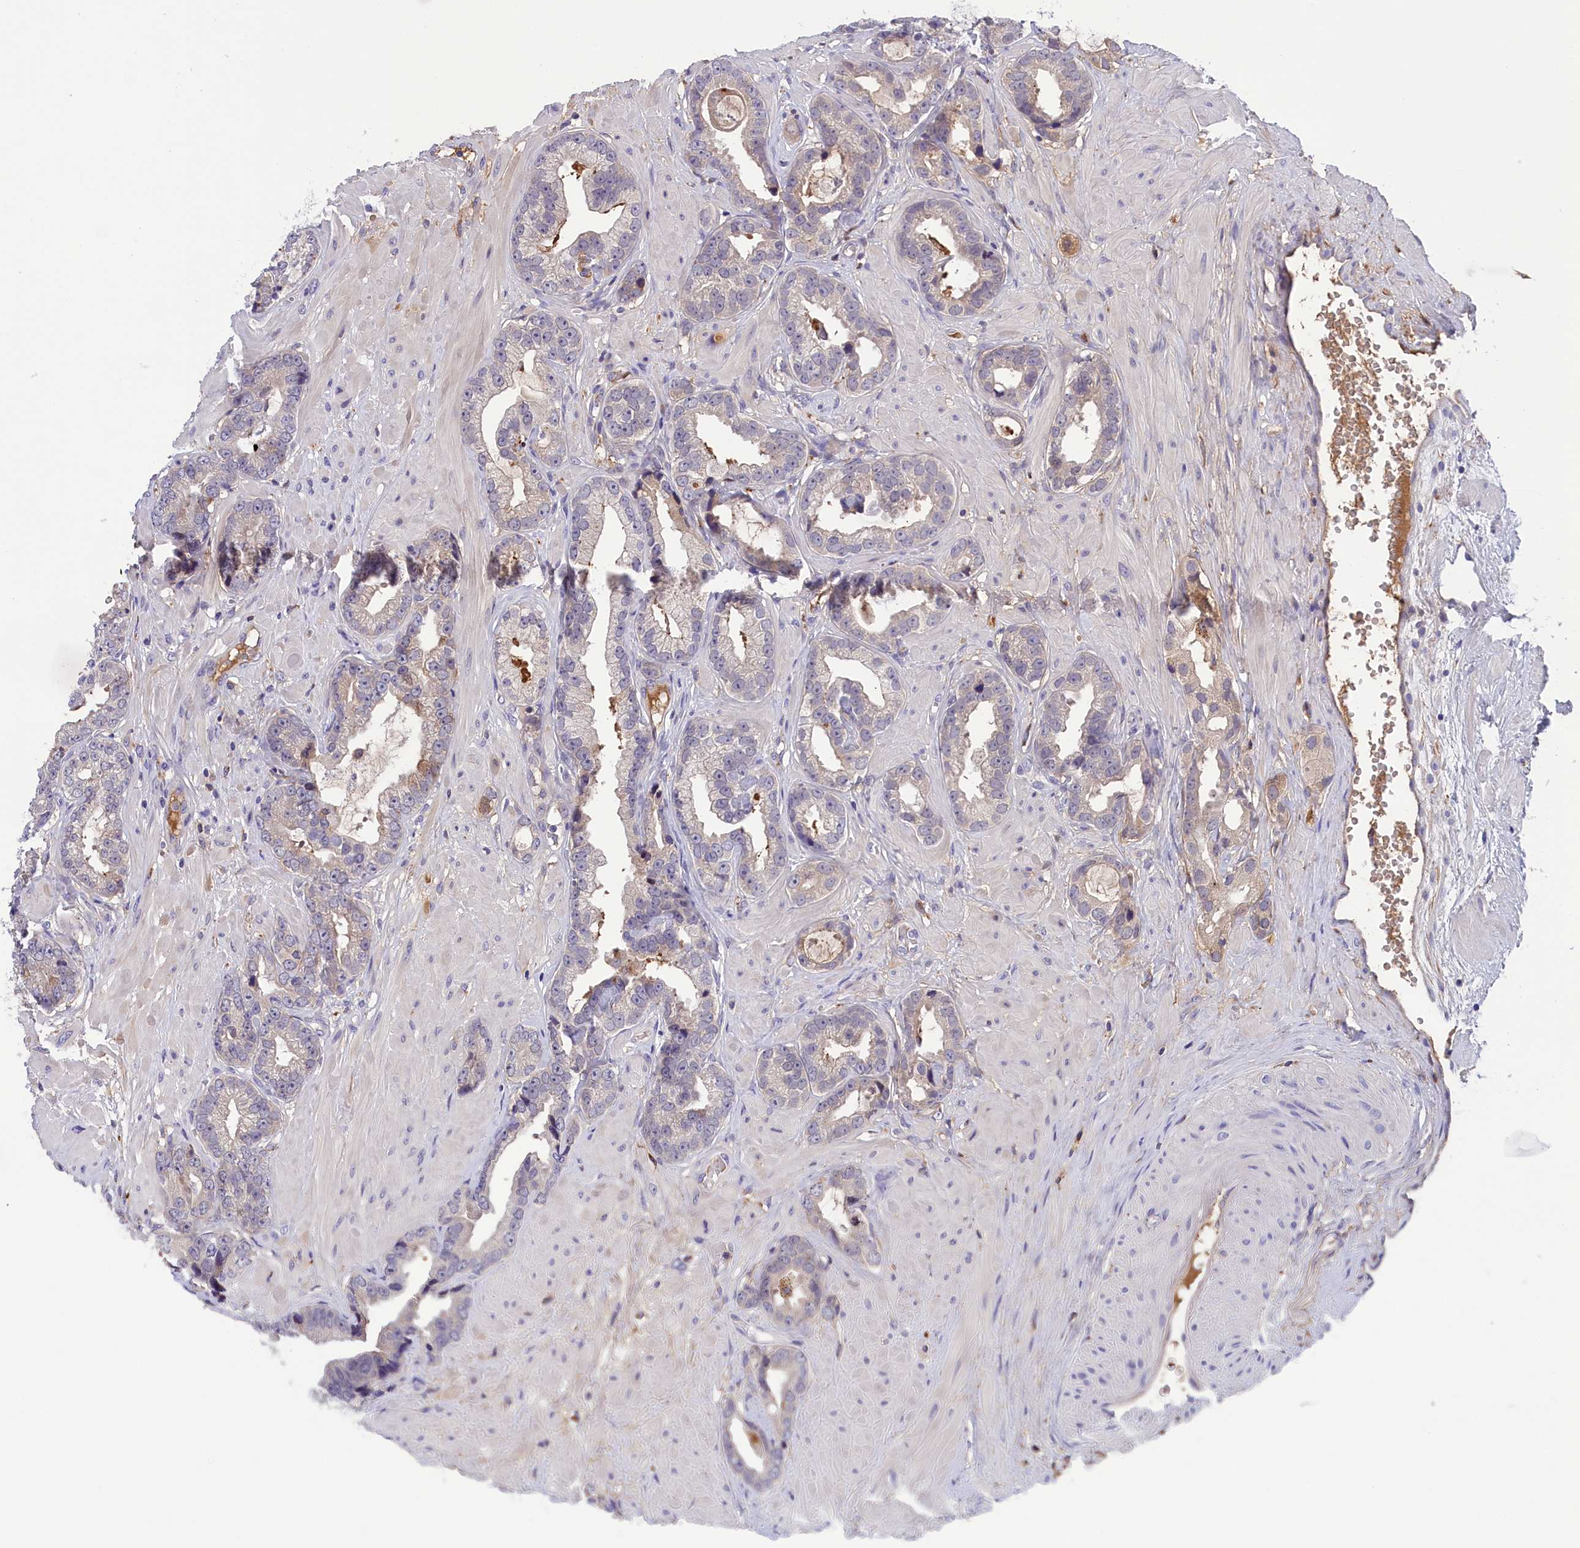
{"staining": {"intensity": "negative", "quantity": "none", "location": "none"}, "tissue": "prostate cancer", "cell_type": "Tumor cells", "image_type": "cancer", "snomed": [{"axis": "morphology", "description": "Adenocarcinoma, Low grade"}, {"axis": "topography", "description": "Prostate"}], "caption": "High power microscopy micrograph of an IHC image of prostate cancer, revealing no significant positivity in tumor cells. The staining is performed using DAB (3,3'-diaminobenzidine) brown chromogen with nuclei counter-stained in using hematoxylin.", "gene": "STYX", "patient": {"sex": "male", "age": 64}}